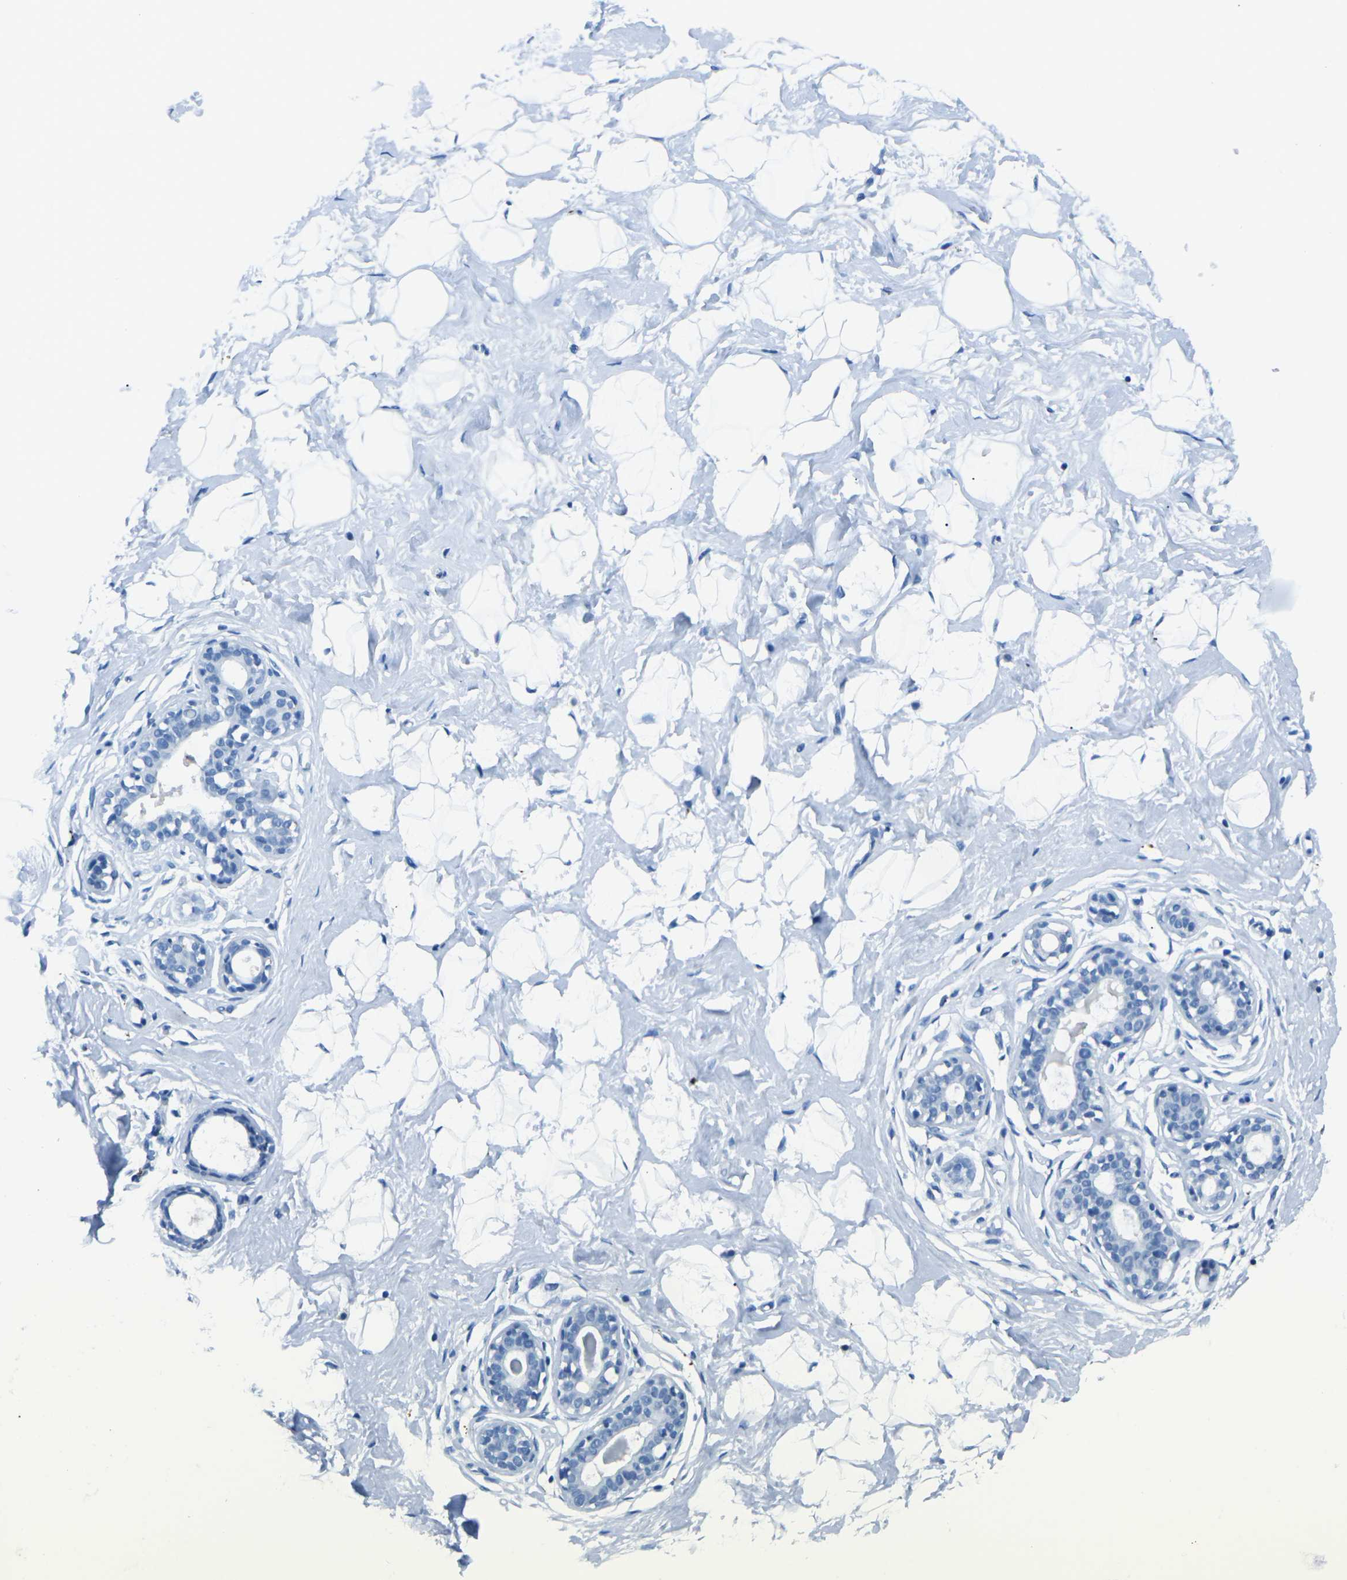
{"staining": {"intensity": "negative", "quantity": "none", "location": "none"}, "tissue": "breast", "cell_type": "Adipocytes", "image_type": "normal", "snomed": [{"axis": "morphology", "description": "Normal tissue, NOS"}, {"axis": "topography", "description": "Breast"}], "caption": "Immunohistochemical staining of normal breast exhibits no significant positivity in adipocytes. (DAB IHC, high magnification).", "gene": "MYH8", "patient": {"sex": "female", "age": 23}}